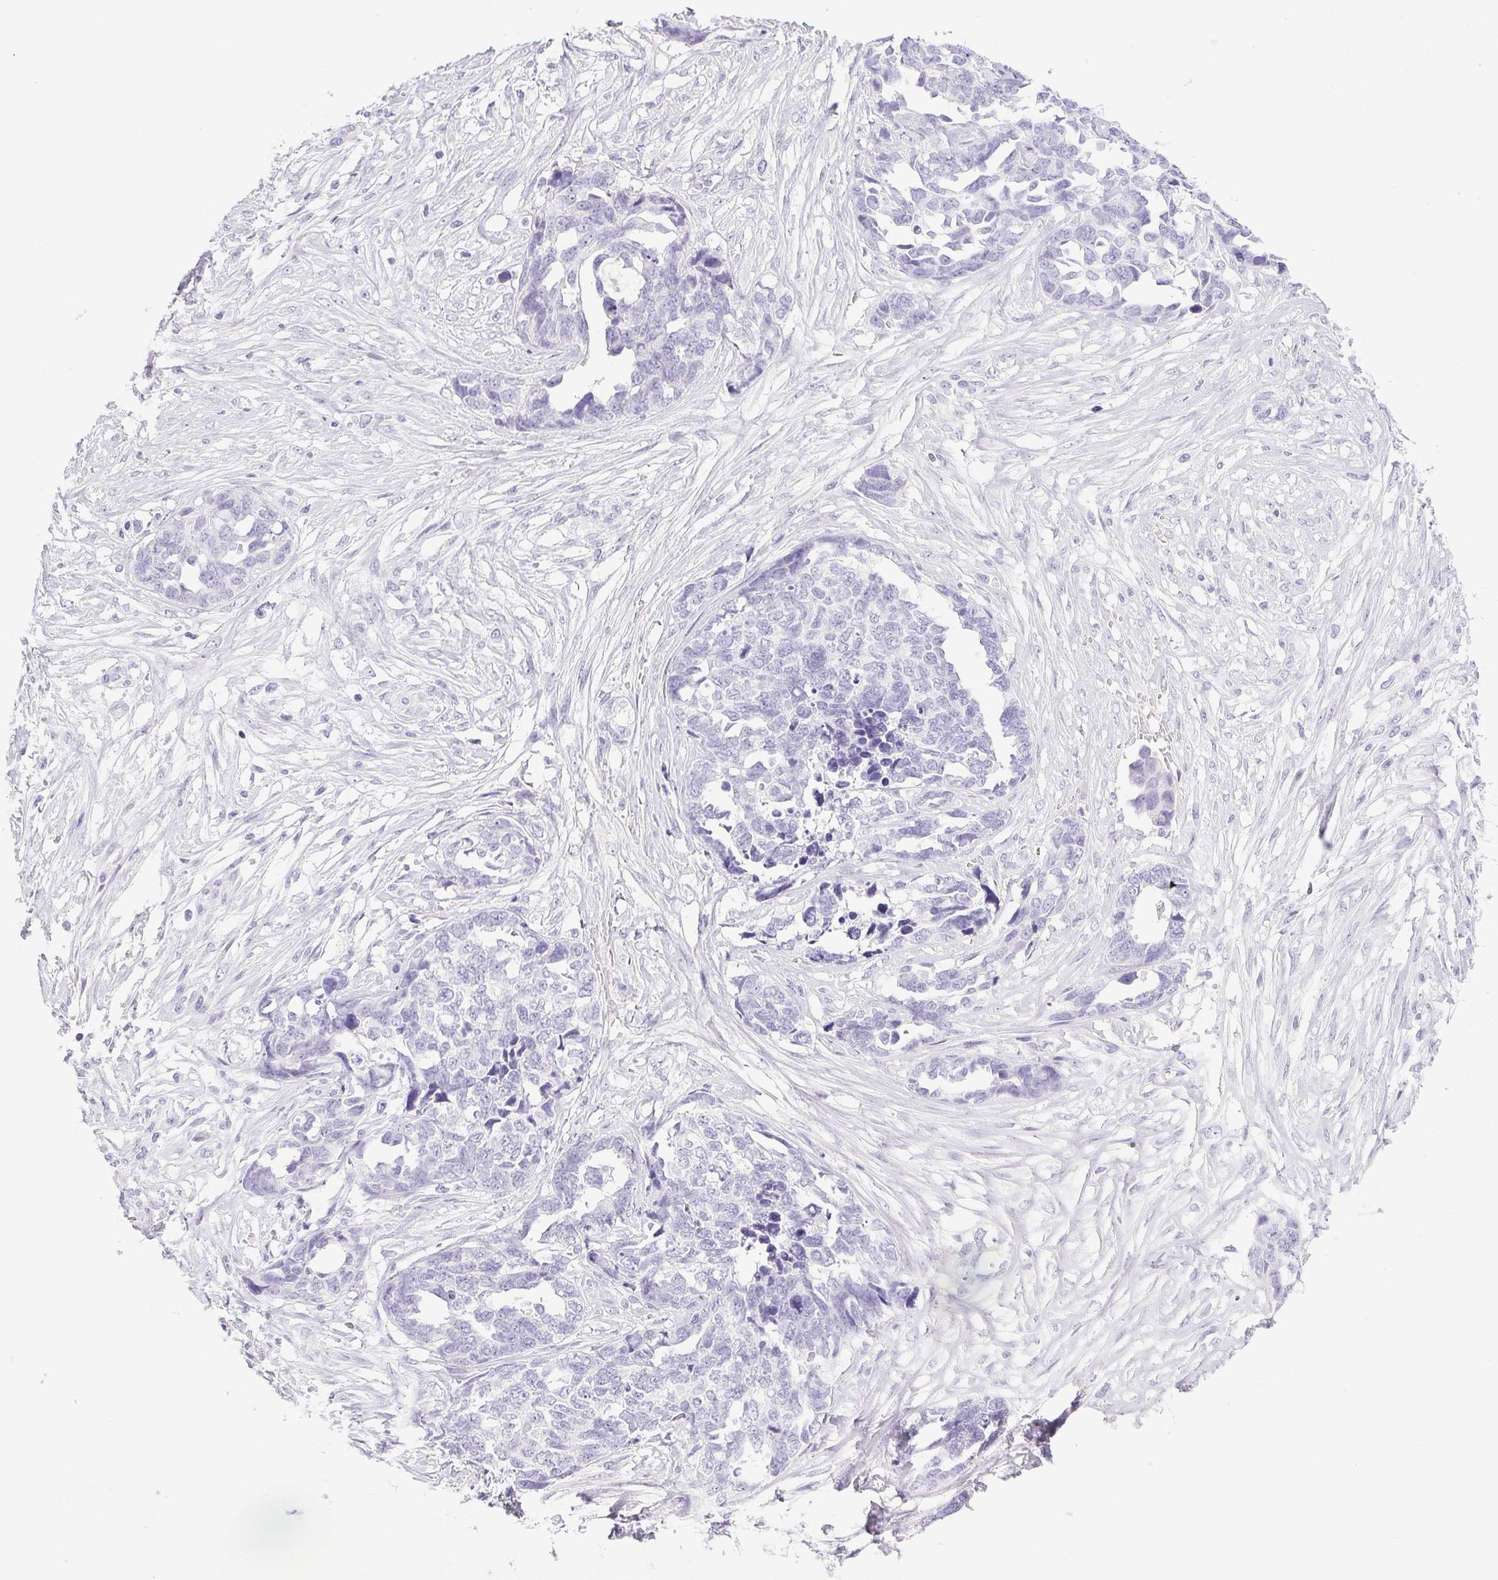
{"staining": {"intensity": "negative", "quantity": "none", "location": "none"}, "tissue": "ovarian cancer", "cell_type": "Tumor cells", "image_type": "cancer", "snomed": [{"axis": "morphology", "description": "Cystadenocarcinoma, serous, NOS"}, {"axis": "topography", "description": "Ovary"}], "caption": "IHC image of neoplastic tissue: human serous cystadenocarcinoma (ovarian) stained with DAB exhibits no significant protein positivity in tumor cells. Brightfield microscopy of immunohistochemistry (IHC) stained with DAB (3,3'-diaminobenzidine) (brown) and hematoxylin (blue), captured at high magnification.", "gene": "HLA-G", "patient": {"sex": "female", "age": 69}}